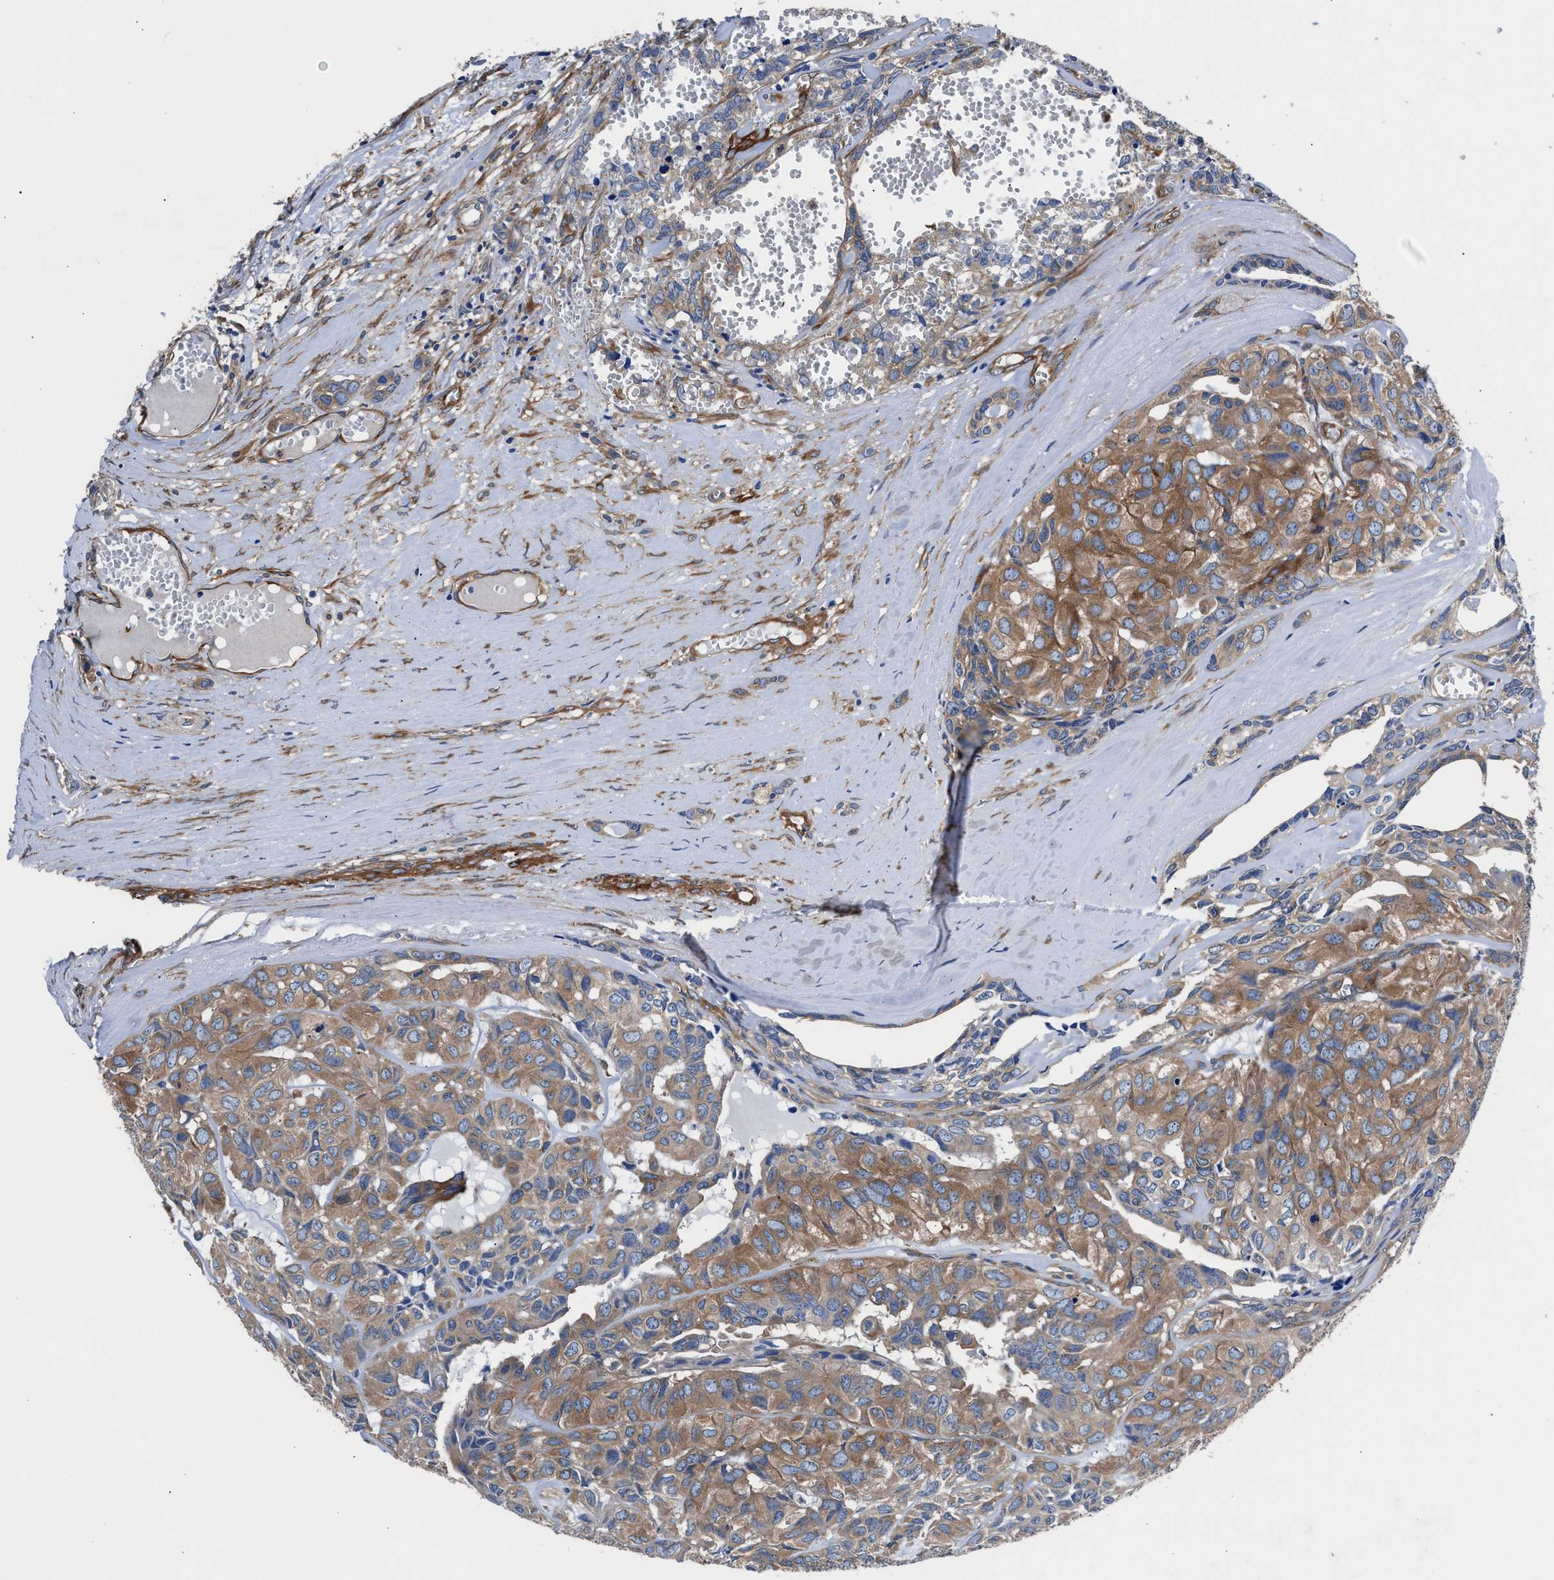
{"staining": {"intensity": "moderate", "quantity": ">75%", "location": "cytoplasmic/membranous"}, "tissue": "head and neck cancer", "cell_type": "Tumor cells", "image_type": "cancer", "snomed": [{"axis": "morphology", "description": "Adenocarcinoma, NOS"}, {"axis": "topography", "description": "Salivary gland, NOS"}, {"axis": "topography", "description": "Head-Neck"}], "caption": "Immunohistochemistry (DAB) staining of head and neck cancer demonstrates moderate cytoplasmic/membranous protein positivity in approximately >75% of tumor cells.", "gene": "SH3GL1", "patient": {"sex": "female", "age": 76}}